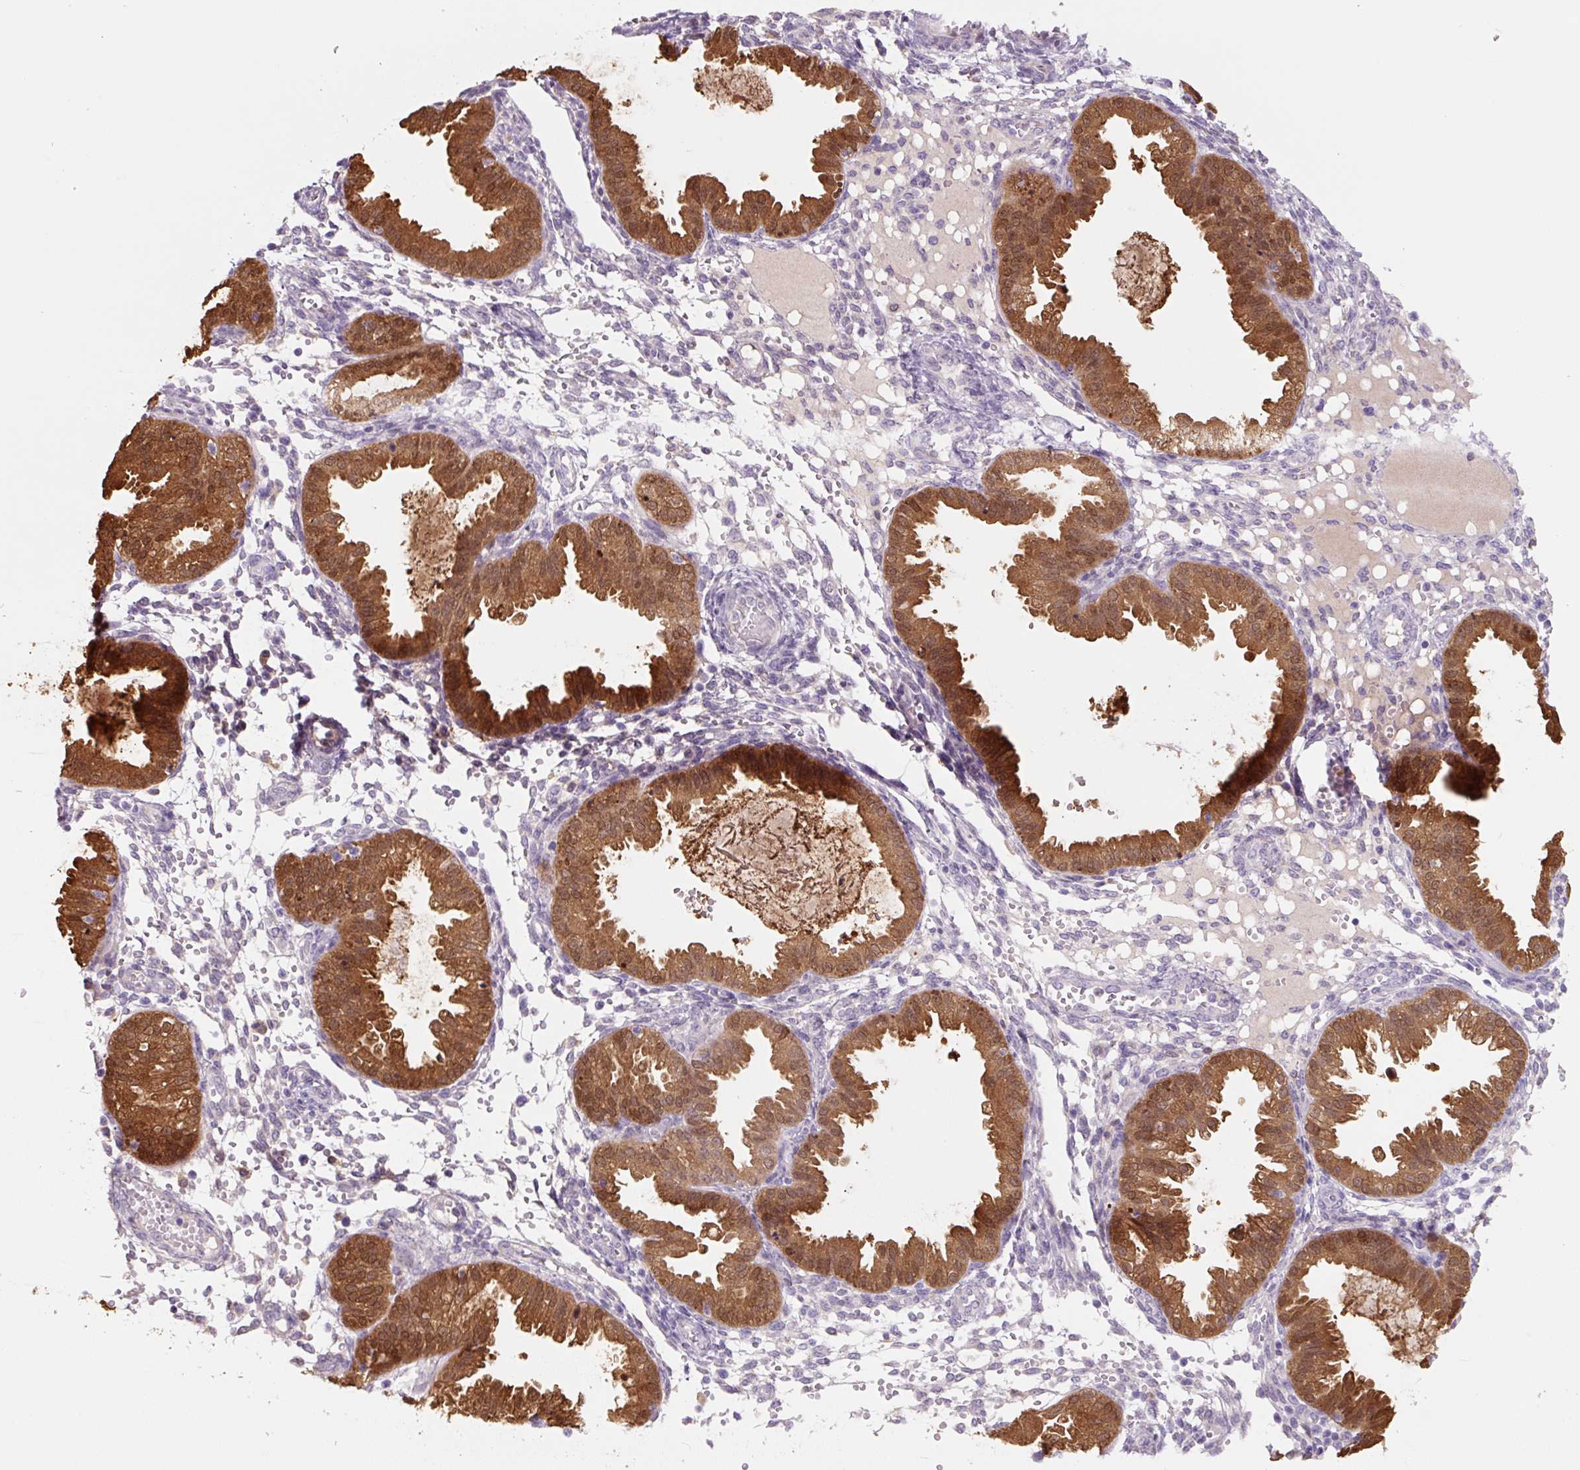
{"staining": {"intensity": "negative", "quantity": "none", "location": "none"}, "tissue": "endometrium", "cell_type": "Cells in endometrial stroma", "image_type": "normal", "snomed": [{"axis": "morphology", "description": "Normal tissue, NOS"}, {"axis": "topography", "description": "Endometrium"}], "caption": "The histopathology image shows no significant staining in cells in endometrial stroma of endometrium.", "gene": "ASRGL1", "patient": {"sex": "female", "age": 33}}